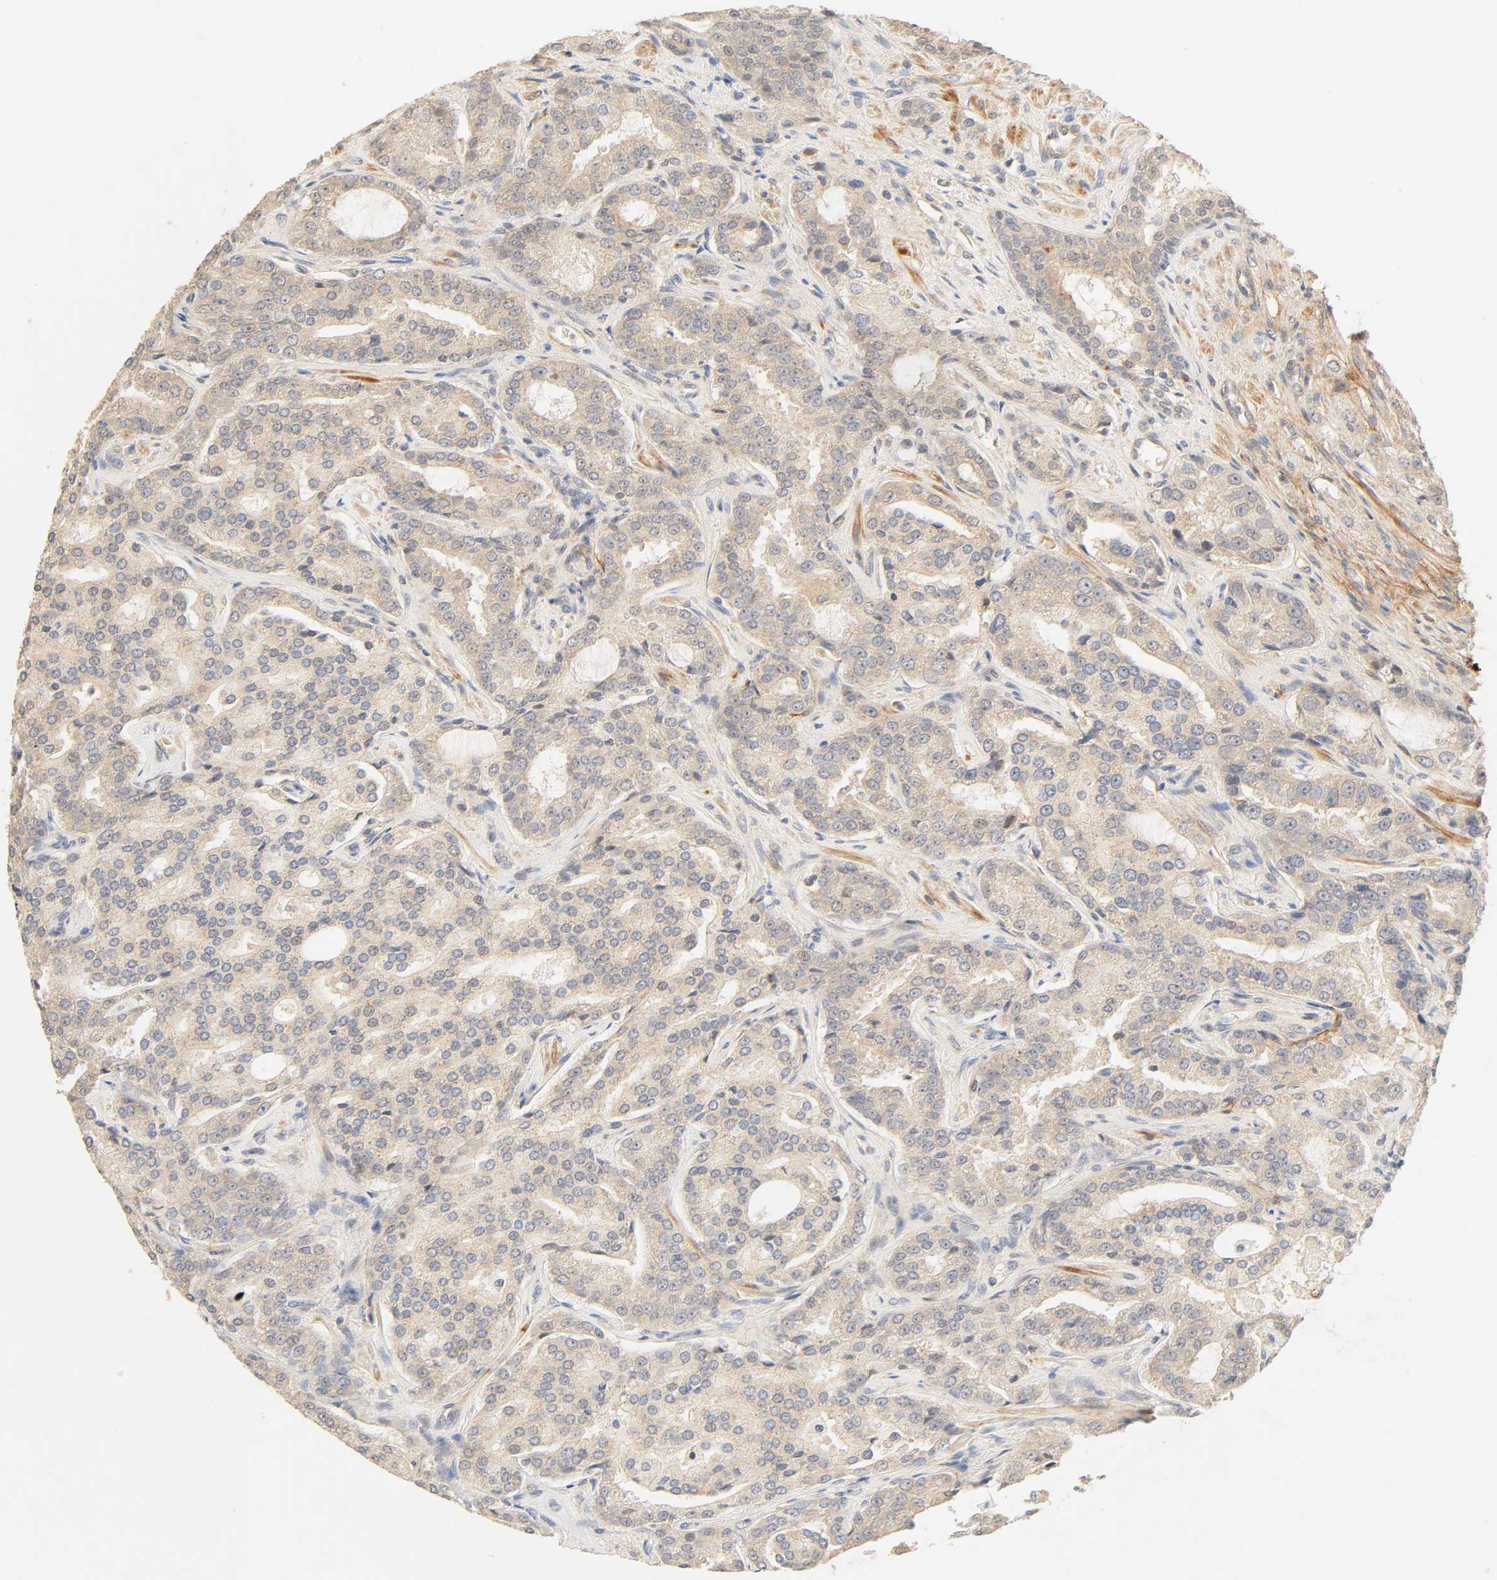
{"staining": {"intensity": "weak", "quantity": ">75%", "location": "cytoplasmic/membranous"}, "tissue": "prostate cancer", "cell_type": "Tumor cells", "image_type": "cancer", "snomed": [{"axis": "morphology", "description": "Adenocarcinoma, High grade"}, {"axis": "topography", "description": "Prostate"}], "caption": "Immunohistochemical staining of high-grade adenocarcinoma (prostate) reveals low levels of weak cytoplasmic/membranous positivity in approximately >75% of tumor cells.", "gene": "CACNA1G", "patient": {"sex": "male", "age": 72}}